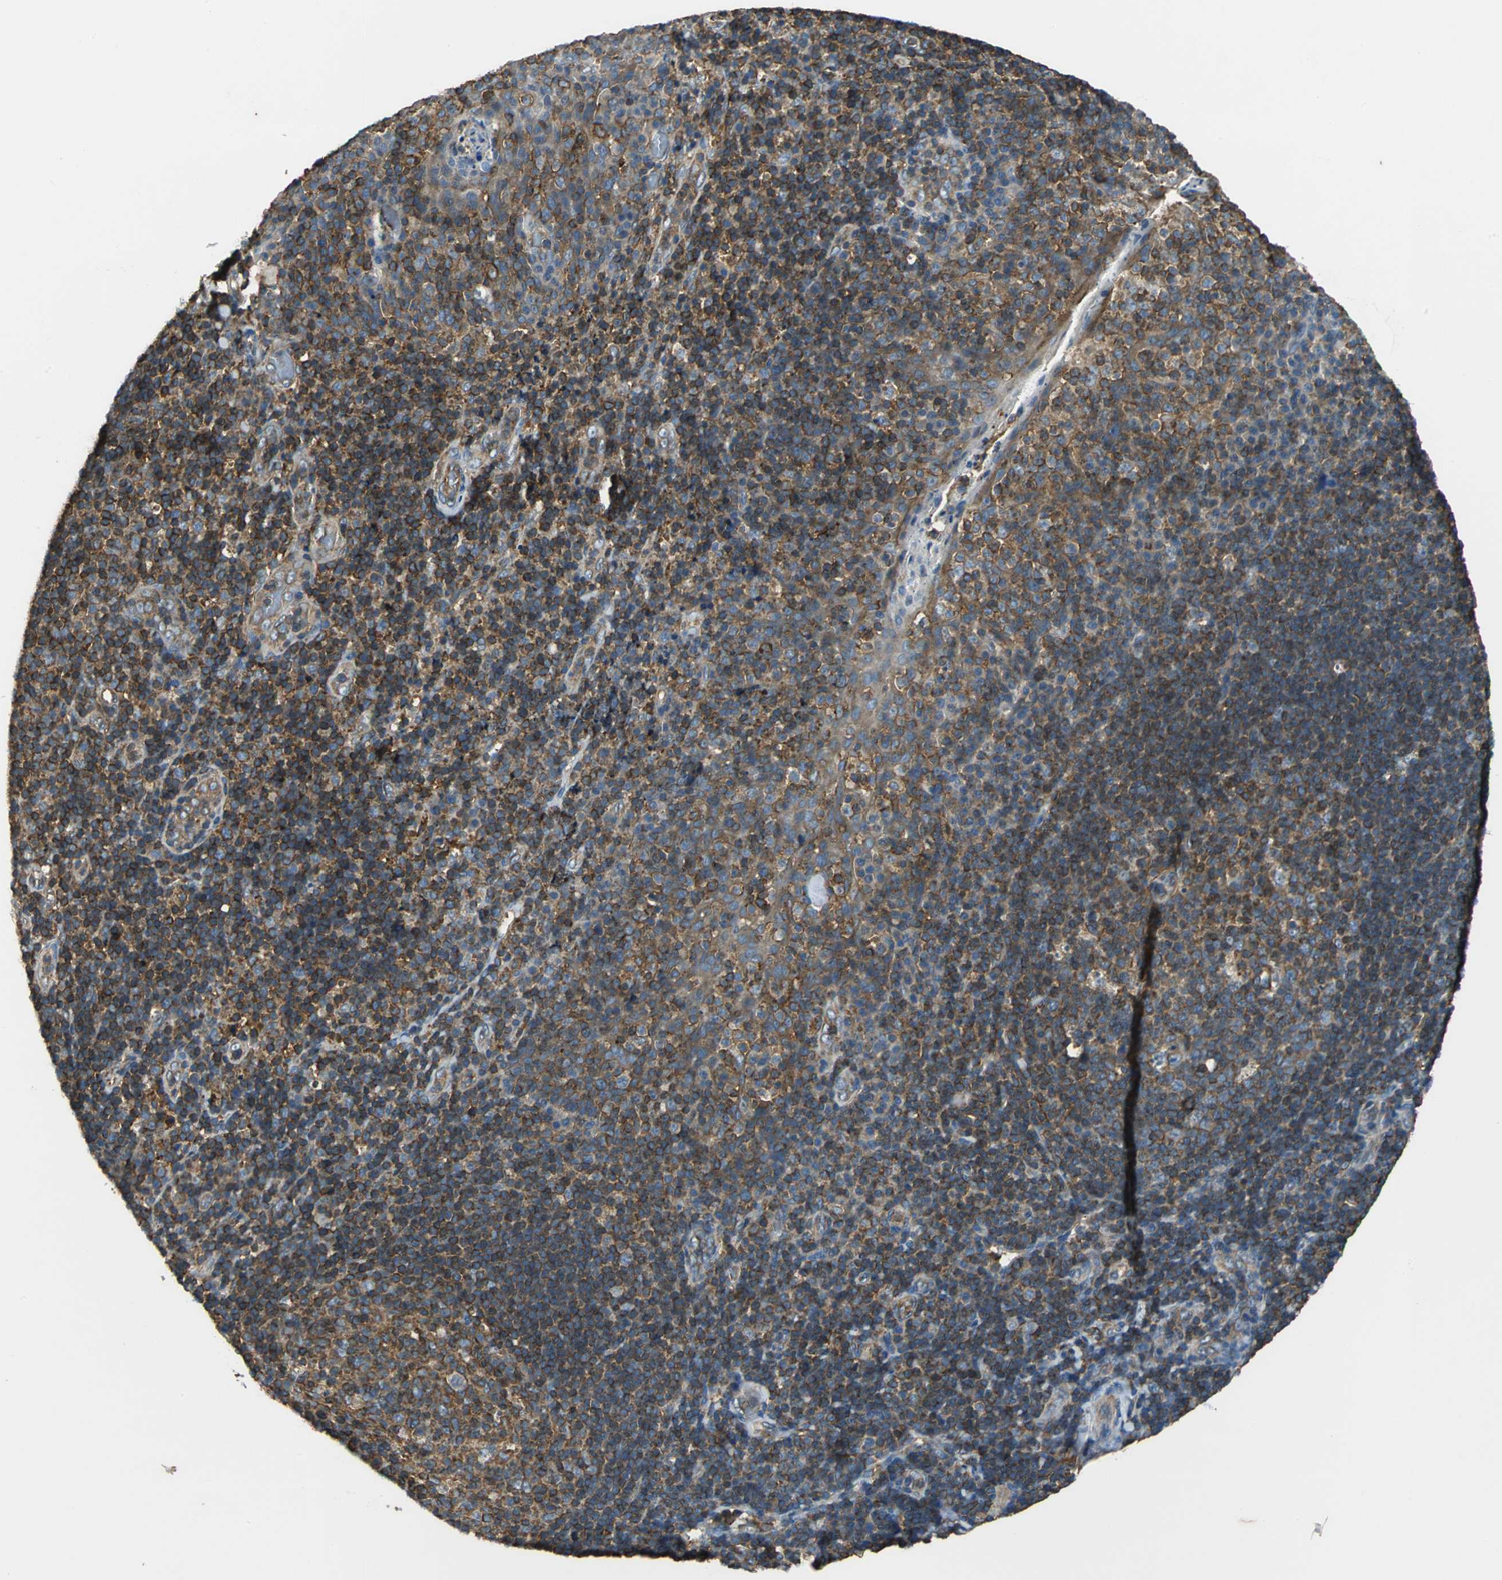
{"staining": {"intensity": "strong", "quantity": ">75%", "location": "cytoplasmic/membranous"}, "tissue": "tonsil", "cell_type": "Germinal center cells", "image_type": "normal", "snomed": [{"axis": "morphology", "description": "Normal tissue, NOS"}, {"axis": "topography", "description": "Tonsil"}], "caption": "Germinal center cells exhibit high levels of strong cytoplasmic/membranous positivity in approximately >75% of cells in unremarkable tonsil. The staining was performed using DAB (3,3'-diaminobenzidine), with brown indicating positive protein expression. Nuclei are stained blue with hematoxylin.", "gene": "PARVA", "patient": {"sex": "male", "age": 17}}